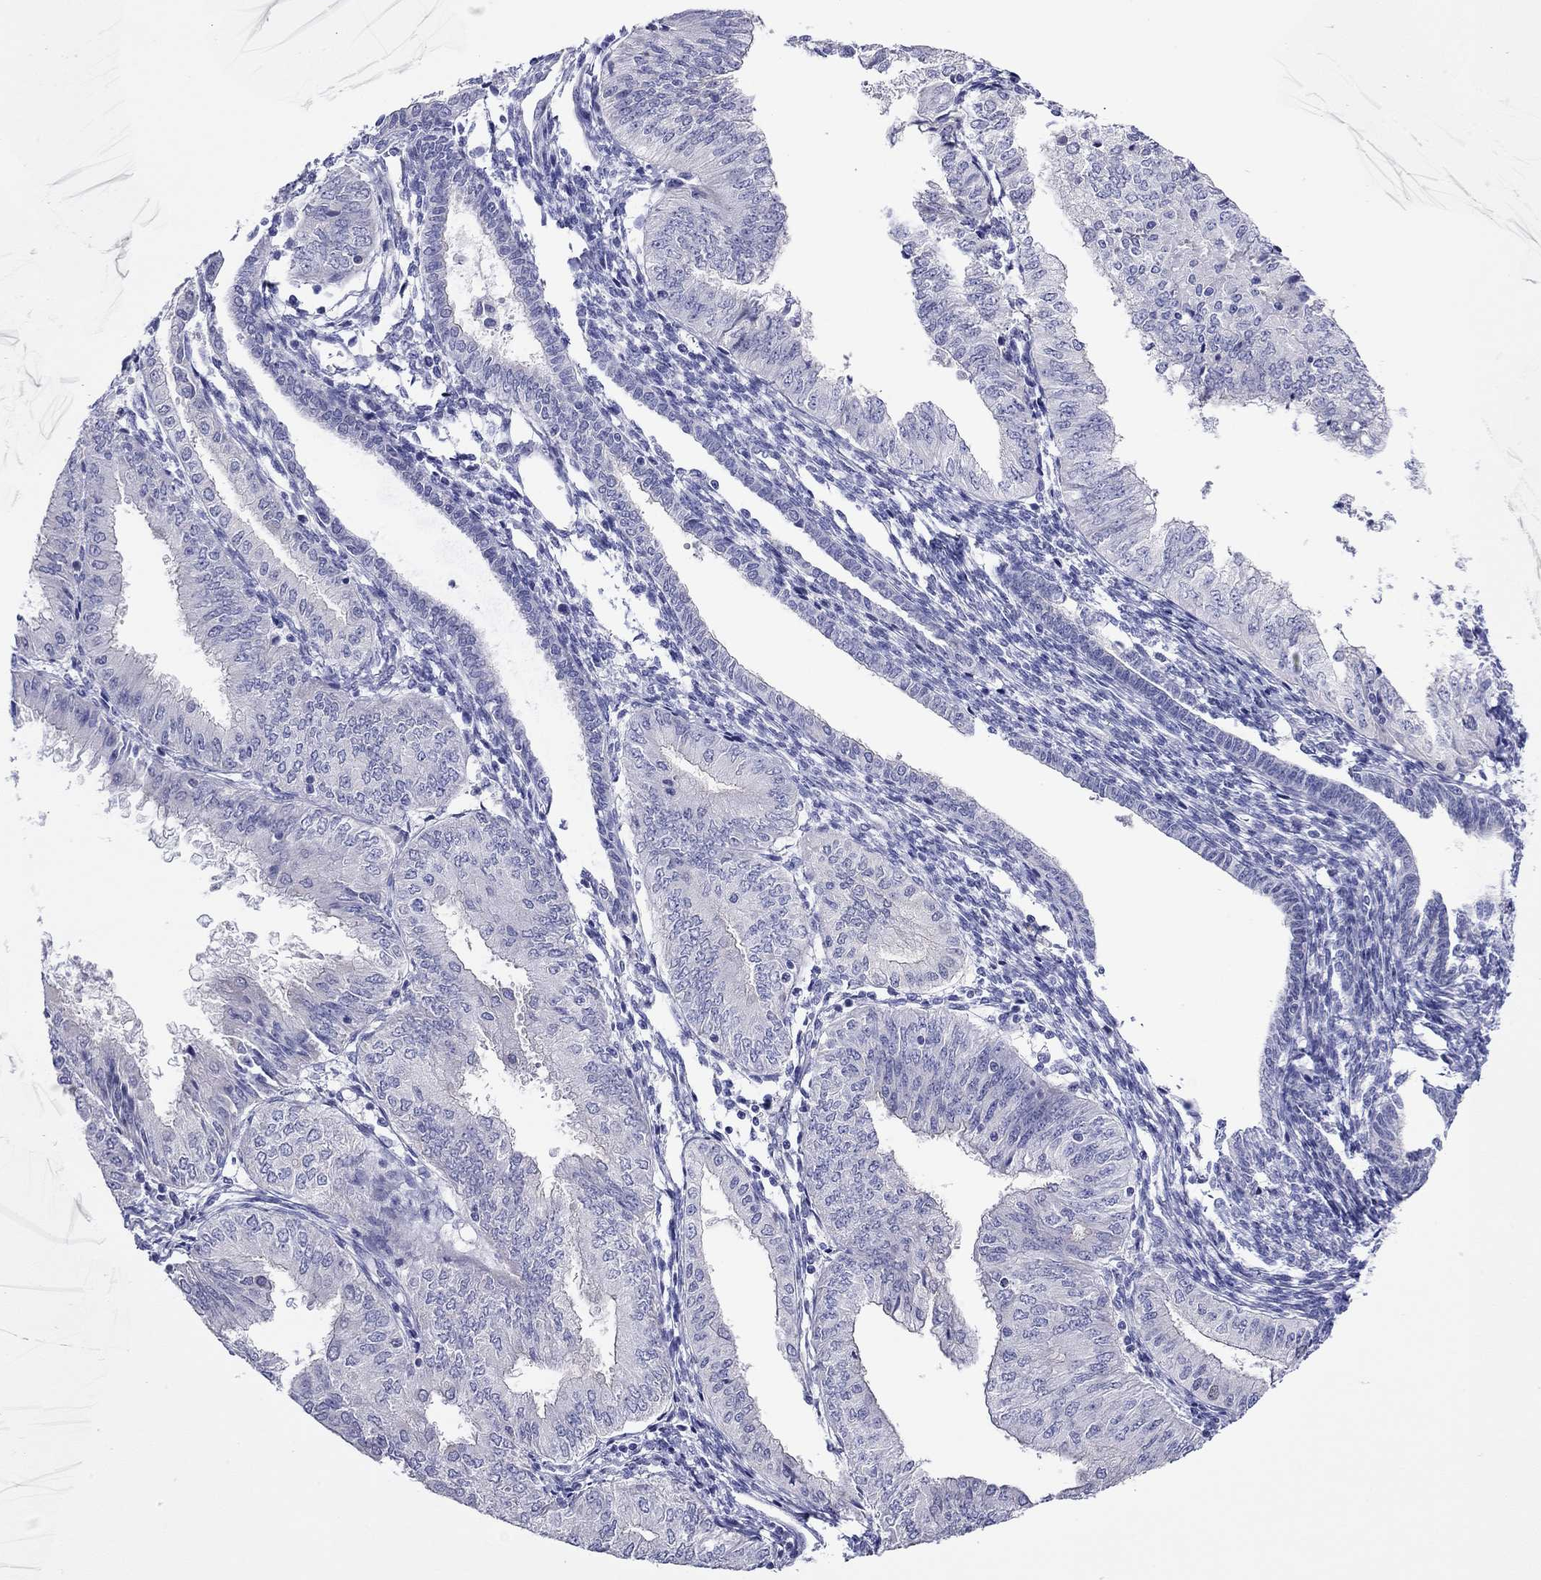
{"staining": {"intensity": "negative", "quantity": "none", "location": "none"}, "tissue": "endometrial cancer", "cell_type": "Tumor cells", "image_type": "cancer", "snomed": [{"axis": "morphology", "description": "Adenocarcinoma, NOS"}, {"axis": "topography", "description": "Endometrium"}], "caption": "Endometrial cancer (adenocarcinoma) stained for a protein using IHC reveals no expression tumor cells.", "gene": "MGAT4C", "patient": {"sex": "female", "age": 53}}